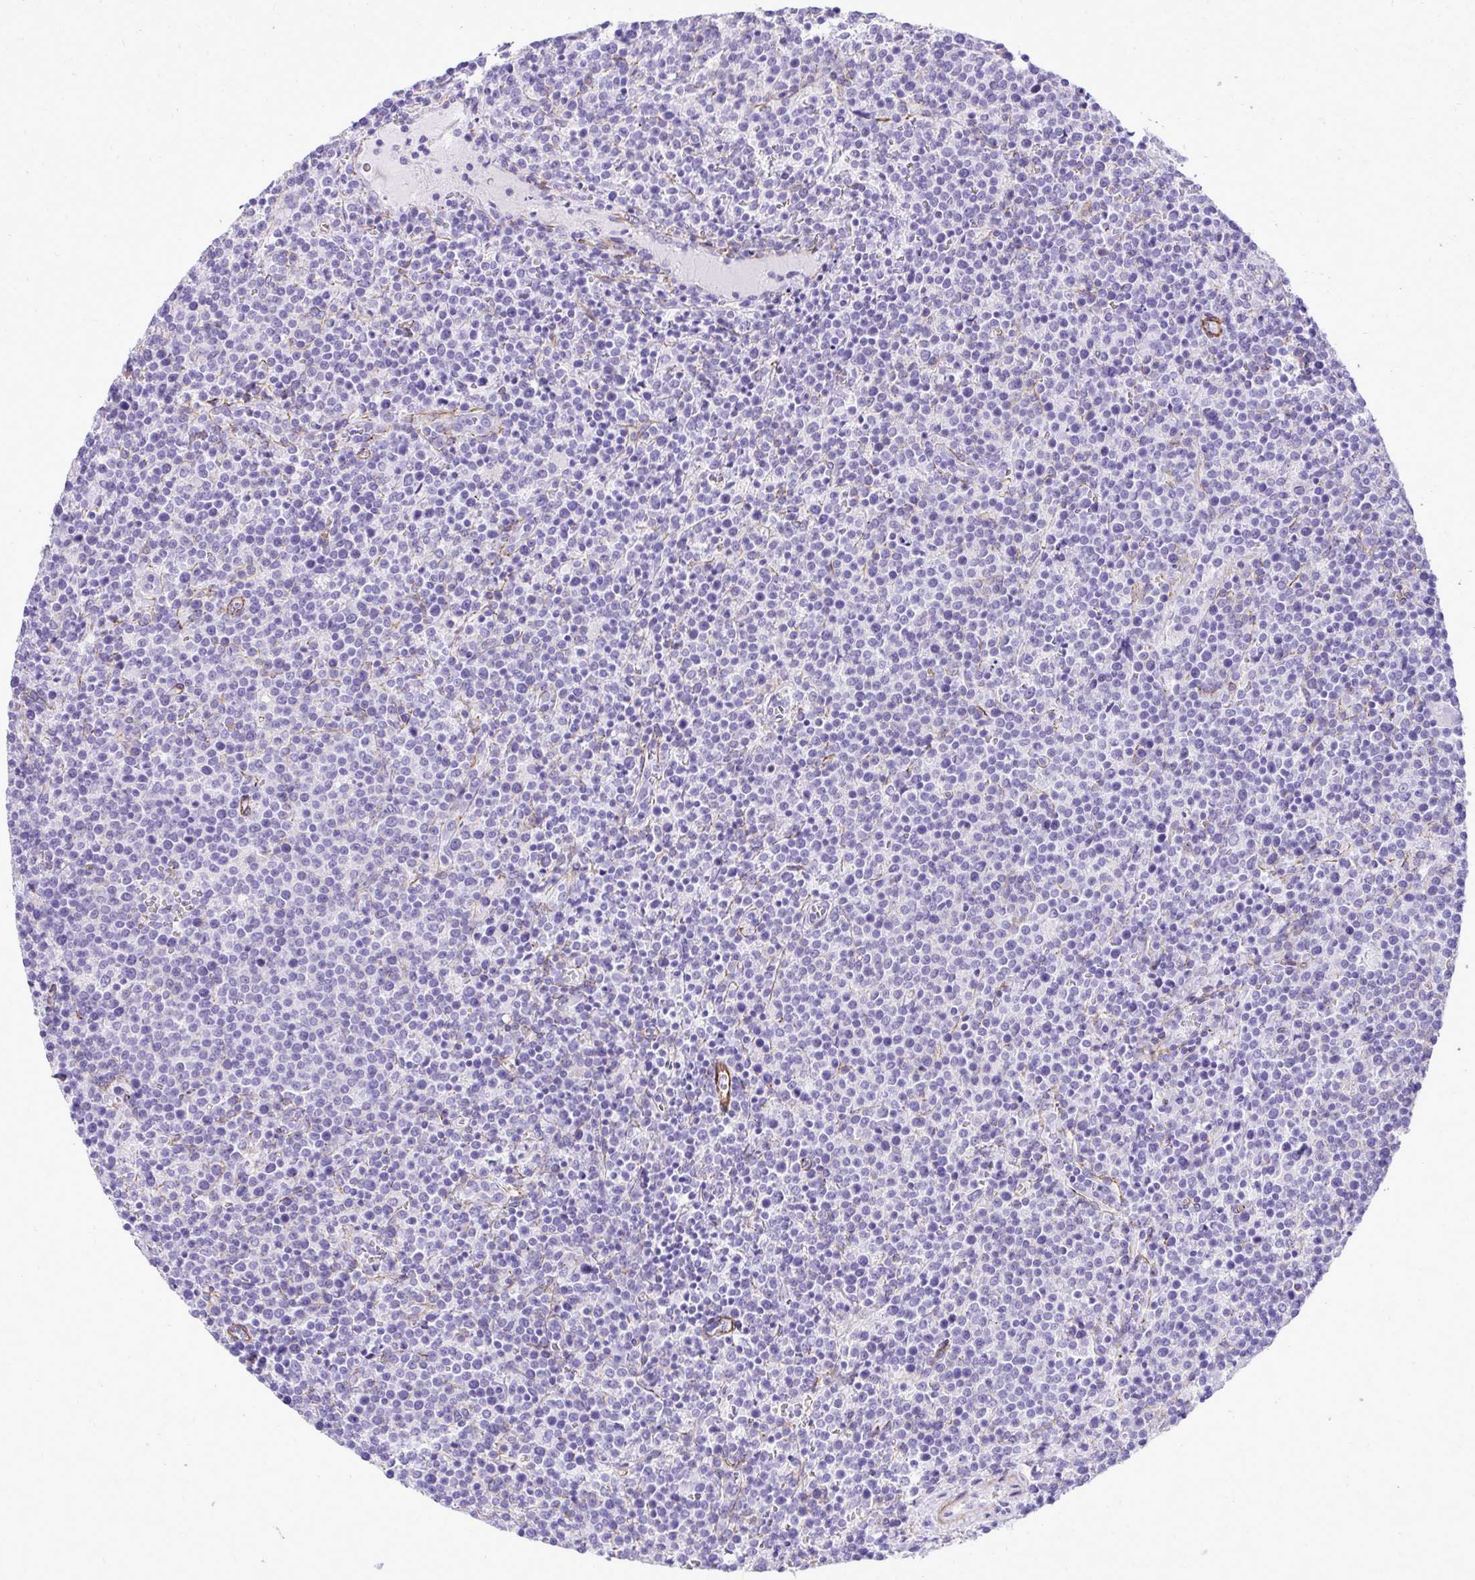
{"staining": {"intensity": "negative", "quantity": "none", "location": "none"}, "tissue": "lymphoma", "cell_type": "Tumor cells", "image_type": "cancer", "snomed": [{"axis": "morphology", "description": "Malignant lymphoma, non-Hodgkin's type, High grade"}, {"axis": "topography", "description": "Lymph node"}], "caption": "Immunohistochemistry (IHC) photomicrograph of neoplastic tissue: malignant lymphoma, non-Hodgkin's type (high-grade) stained with DAB shows no significant protein staining in tumor cells.", "gene": "PITPNM3", "patient": {"sex": "male", "age": 61}}